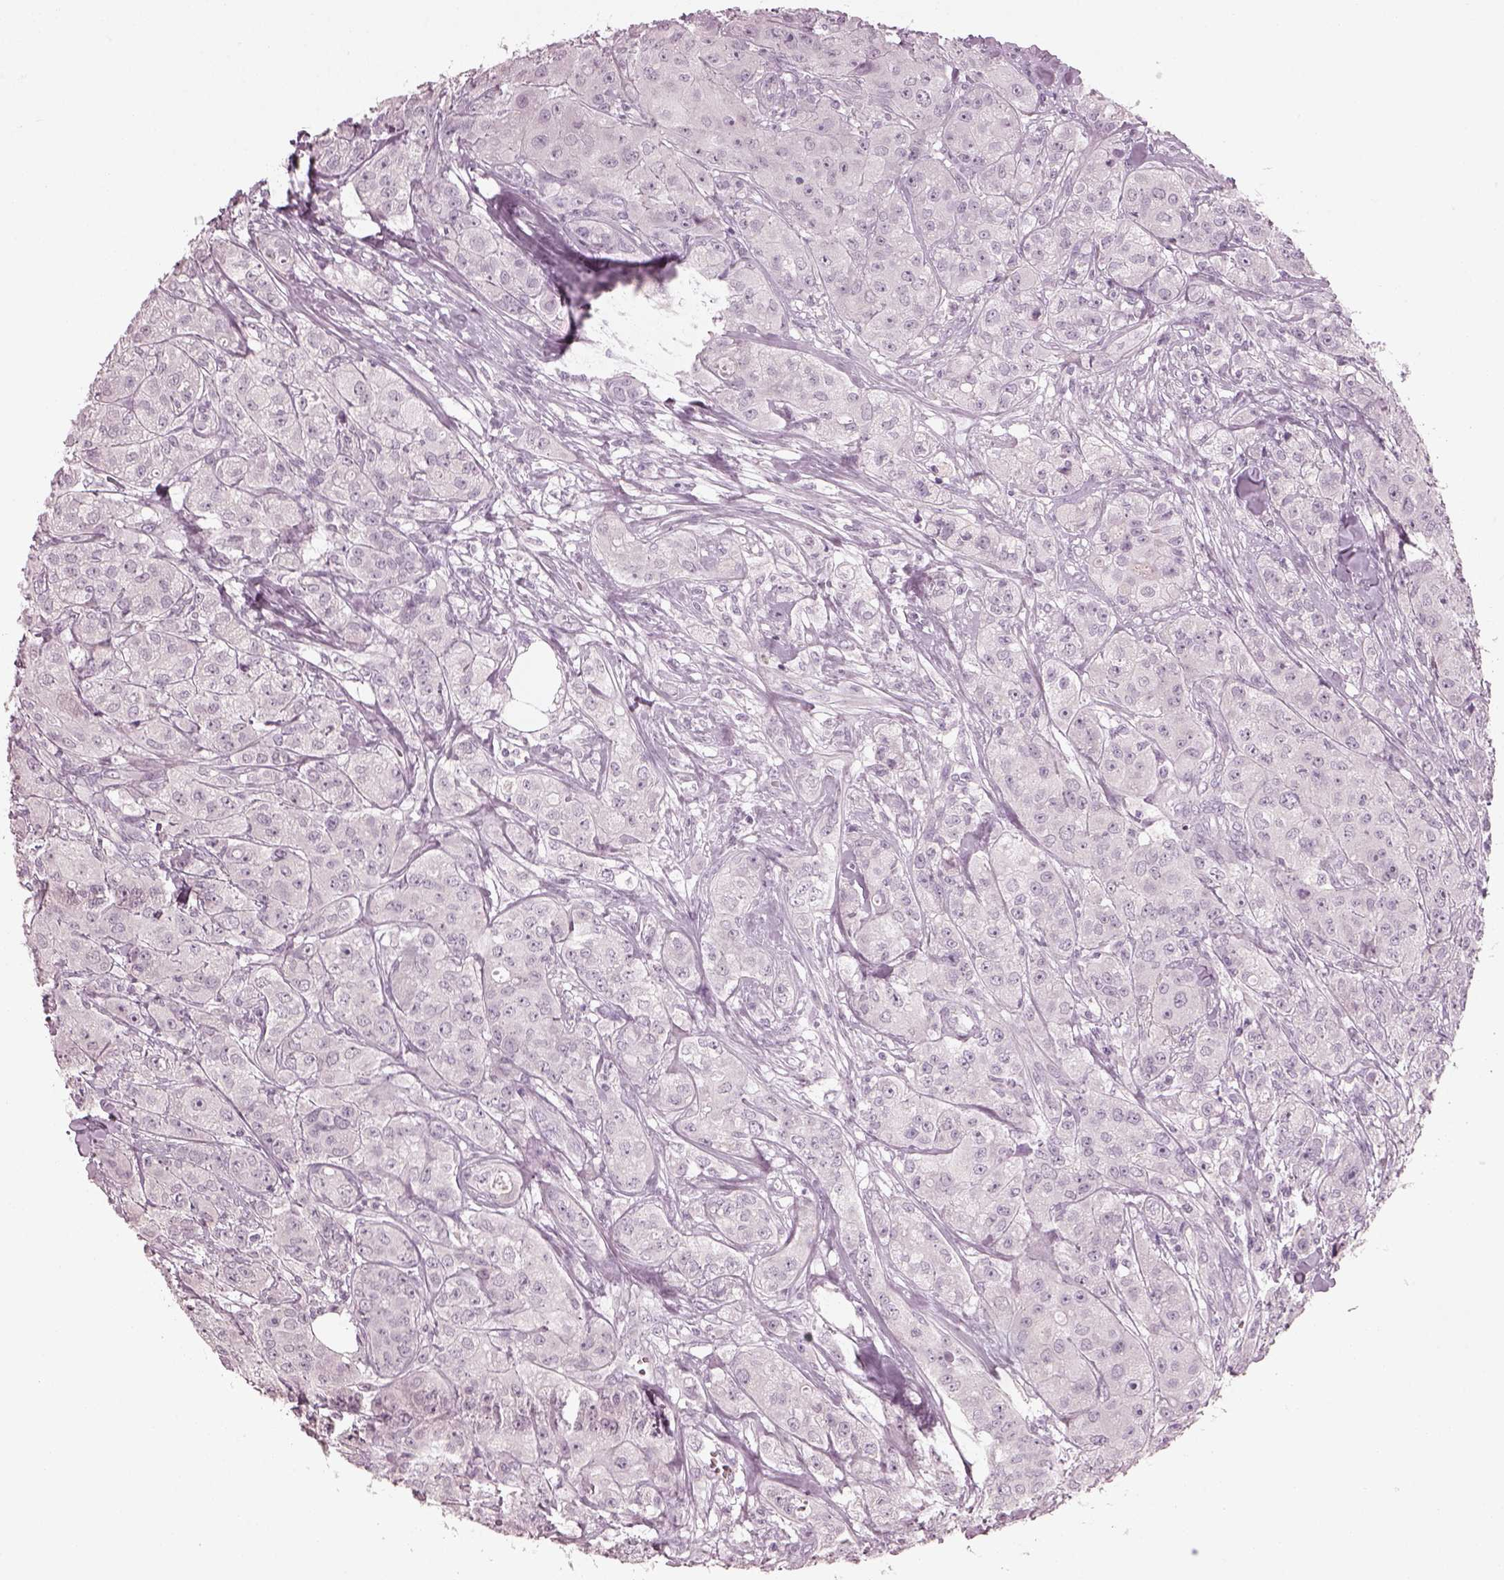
{"staining": {"intensity": "negative", "quantity": "none", "location": "none"}, "tissue": "breast cancer", "cell_type": "Tumor cells", "image_type": "cancer", "snomed": [{"axis": "morphology", "description": "Duct carcinoma"}, {"axis": "topography", "description": "Breast"}], "caption": "Immunohistochemical staining of breast invasive ductal carcinoma demonstrates no significant staining in tumor cells.", "gene": "SPATA6L", "patient": {"sex": "female", "age": 43}}